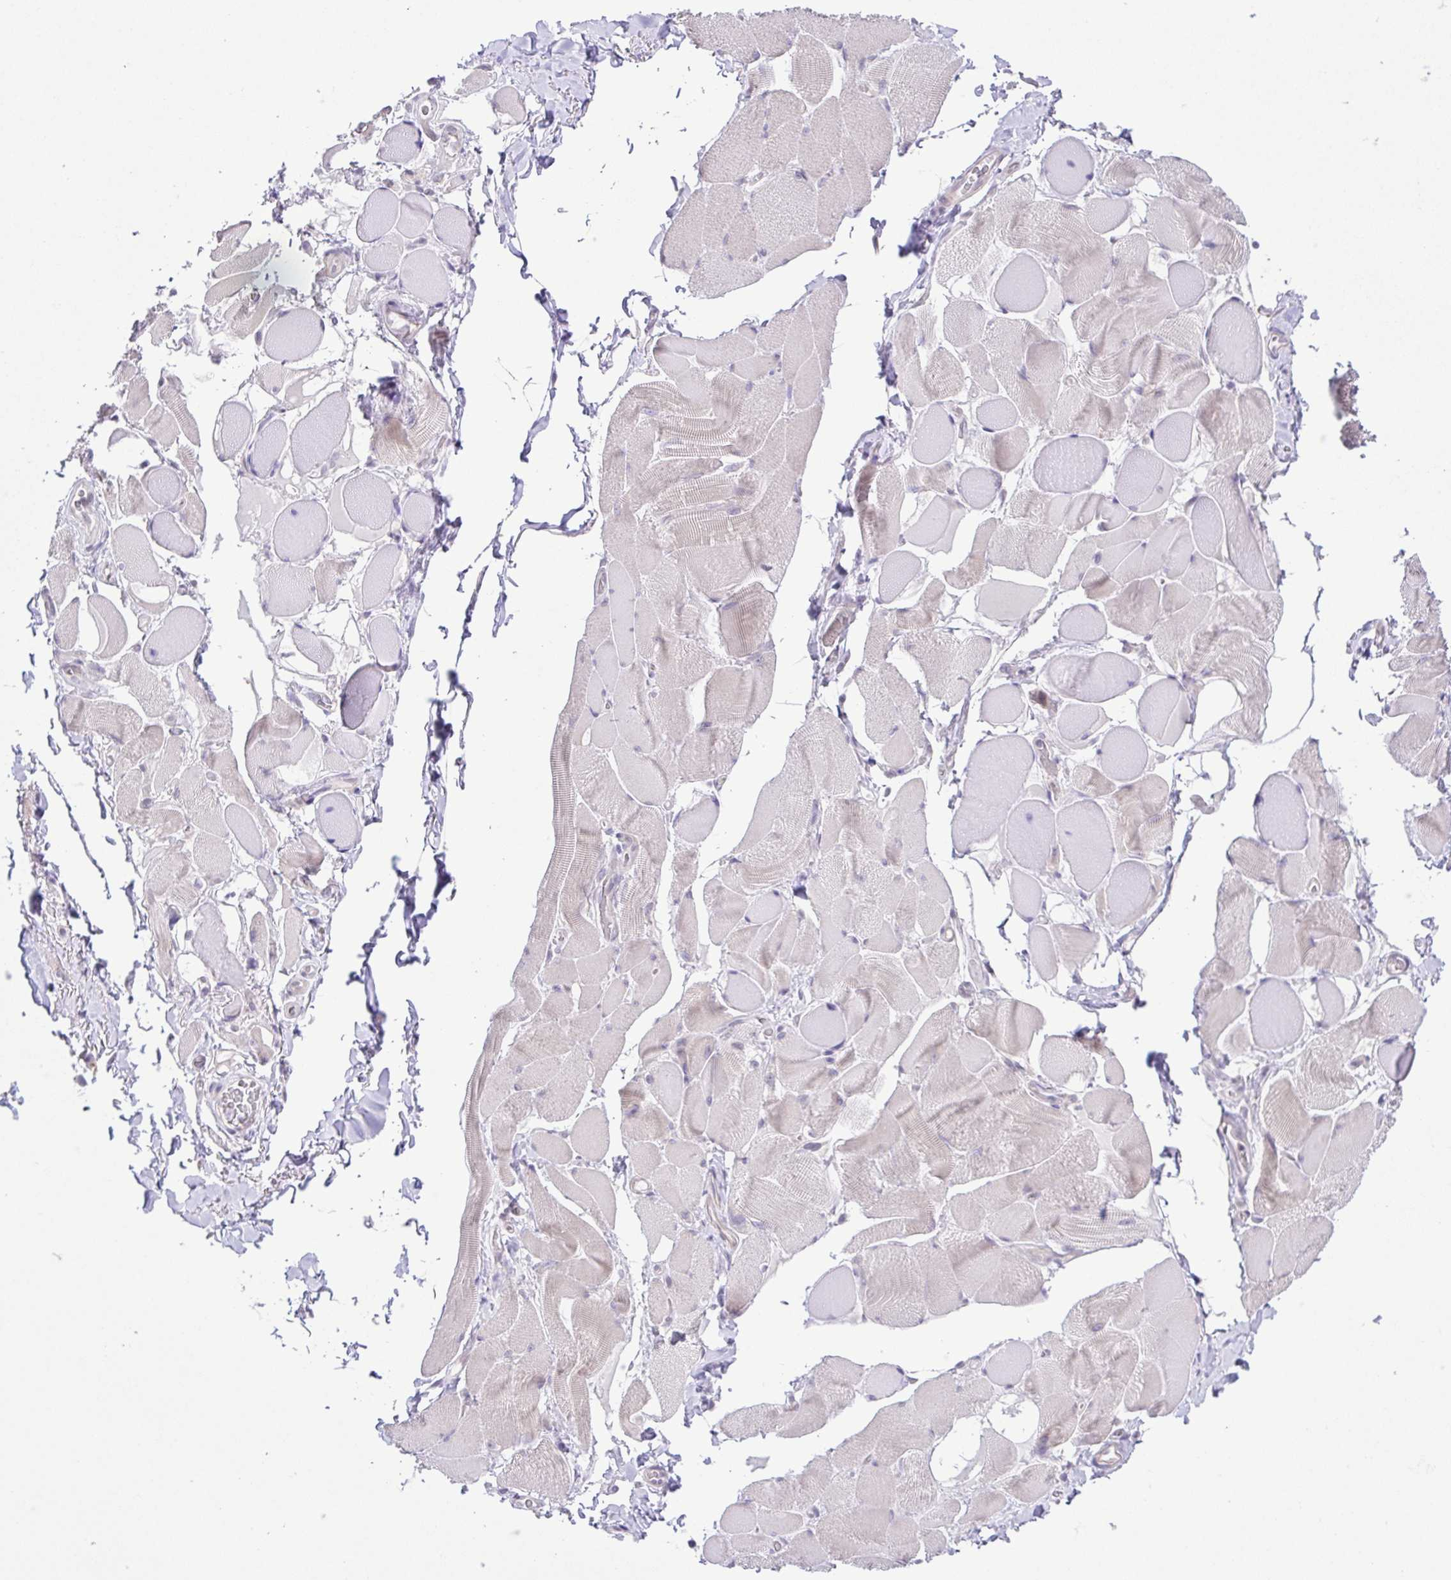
{"staining": {"intensity": "negative", "quantity": "none", "location": "none"}, "tissue": "skeletal muscle", "cell_type": "Myocytes", "image_type": "normal", "snomed": [{"axis": "morphology", "description": "Normal tissue, NOS"}, {"axis": "topography", "description": "Skeletal muscle"}, {"axis": "topography", "description": "Anal"}, {"axis": "topography", "description": "Peripheral nerve tissue"}], "caption": "A high-resolution photomicrograph shows IHC staining of unremarkable skeletal muscle, which exhibits no significant positivity in myocytes.", "gene": "IL1RN", "patient": {"sex": "male", "age": 53}}